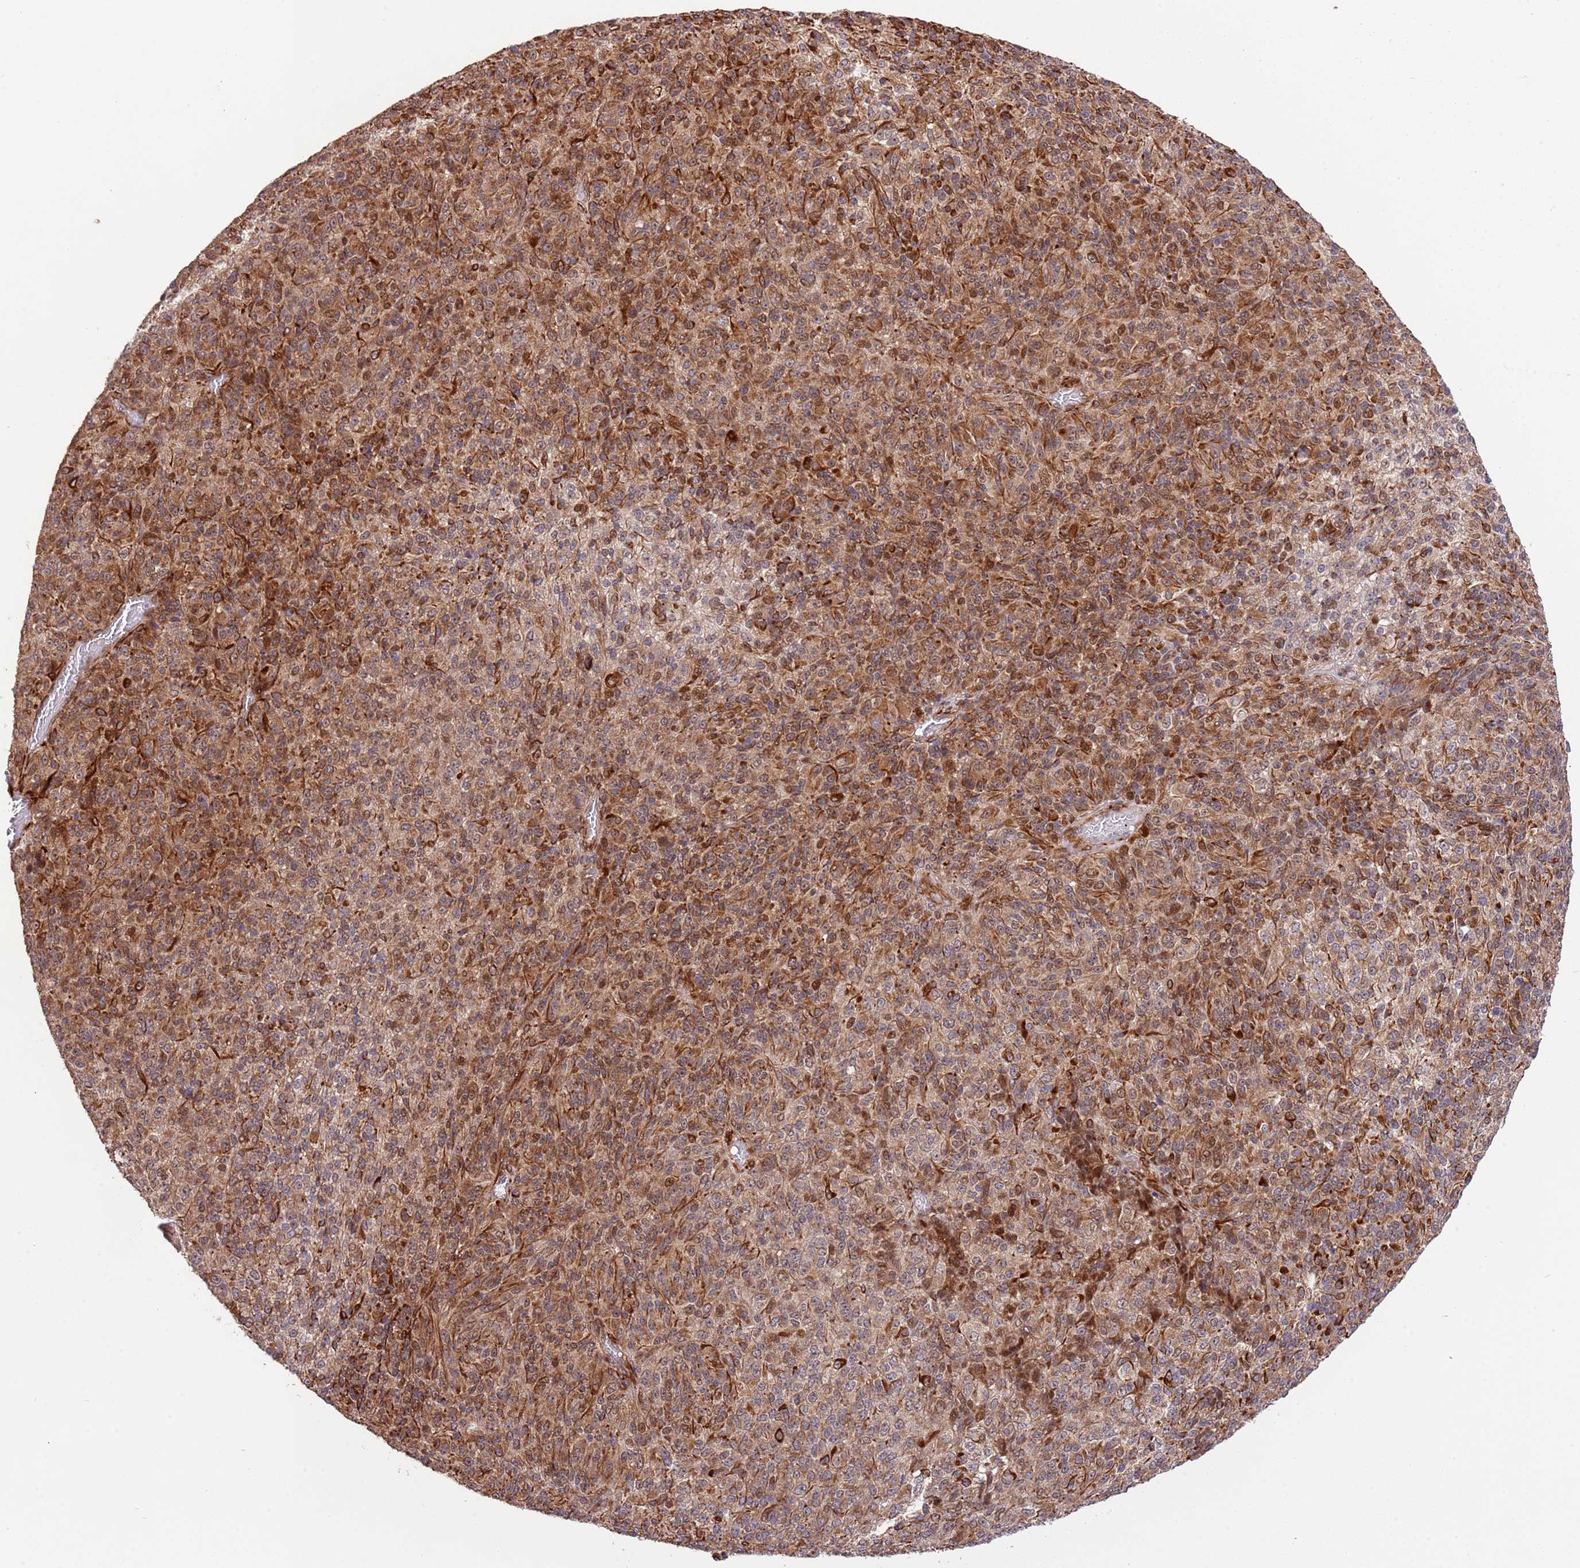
{"staining": {"intensity": "strong", "quantity": ">75%", "location": "cytoplasmic/membranous"}, "tissue": "melanoma", "cell_type": "Tumor cells", "image_type": "cancer", "snomed": [{"axis": "morphology", "description": "Malignant melanoma, Metastatic site"}, {"axis": "topography", "description": "Brain"}], "caption": "An immunohistochemistry histopathology image of tumor tissue is shown. Protein staining in brown labels strong cytoplasmic/membranous positivity in melanoma within tumor cells.", "gene": "NEK3", "patient": {"sex": "female", "age": 56}}